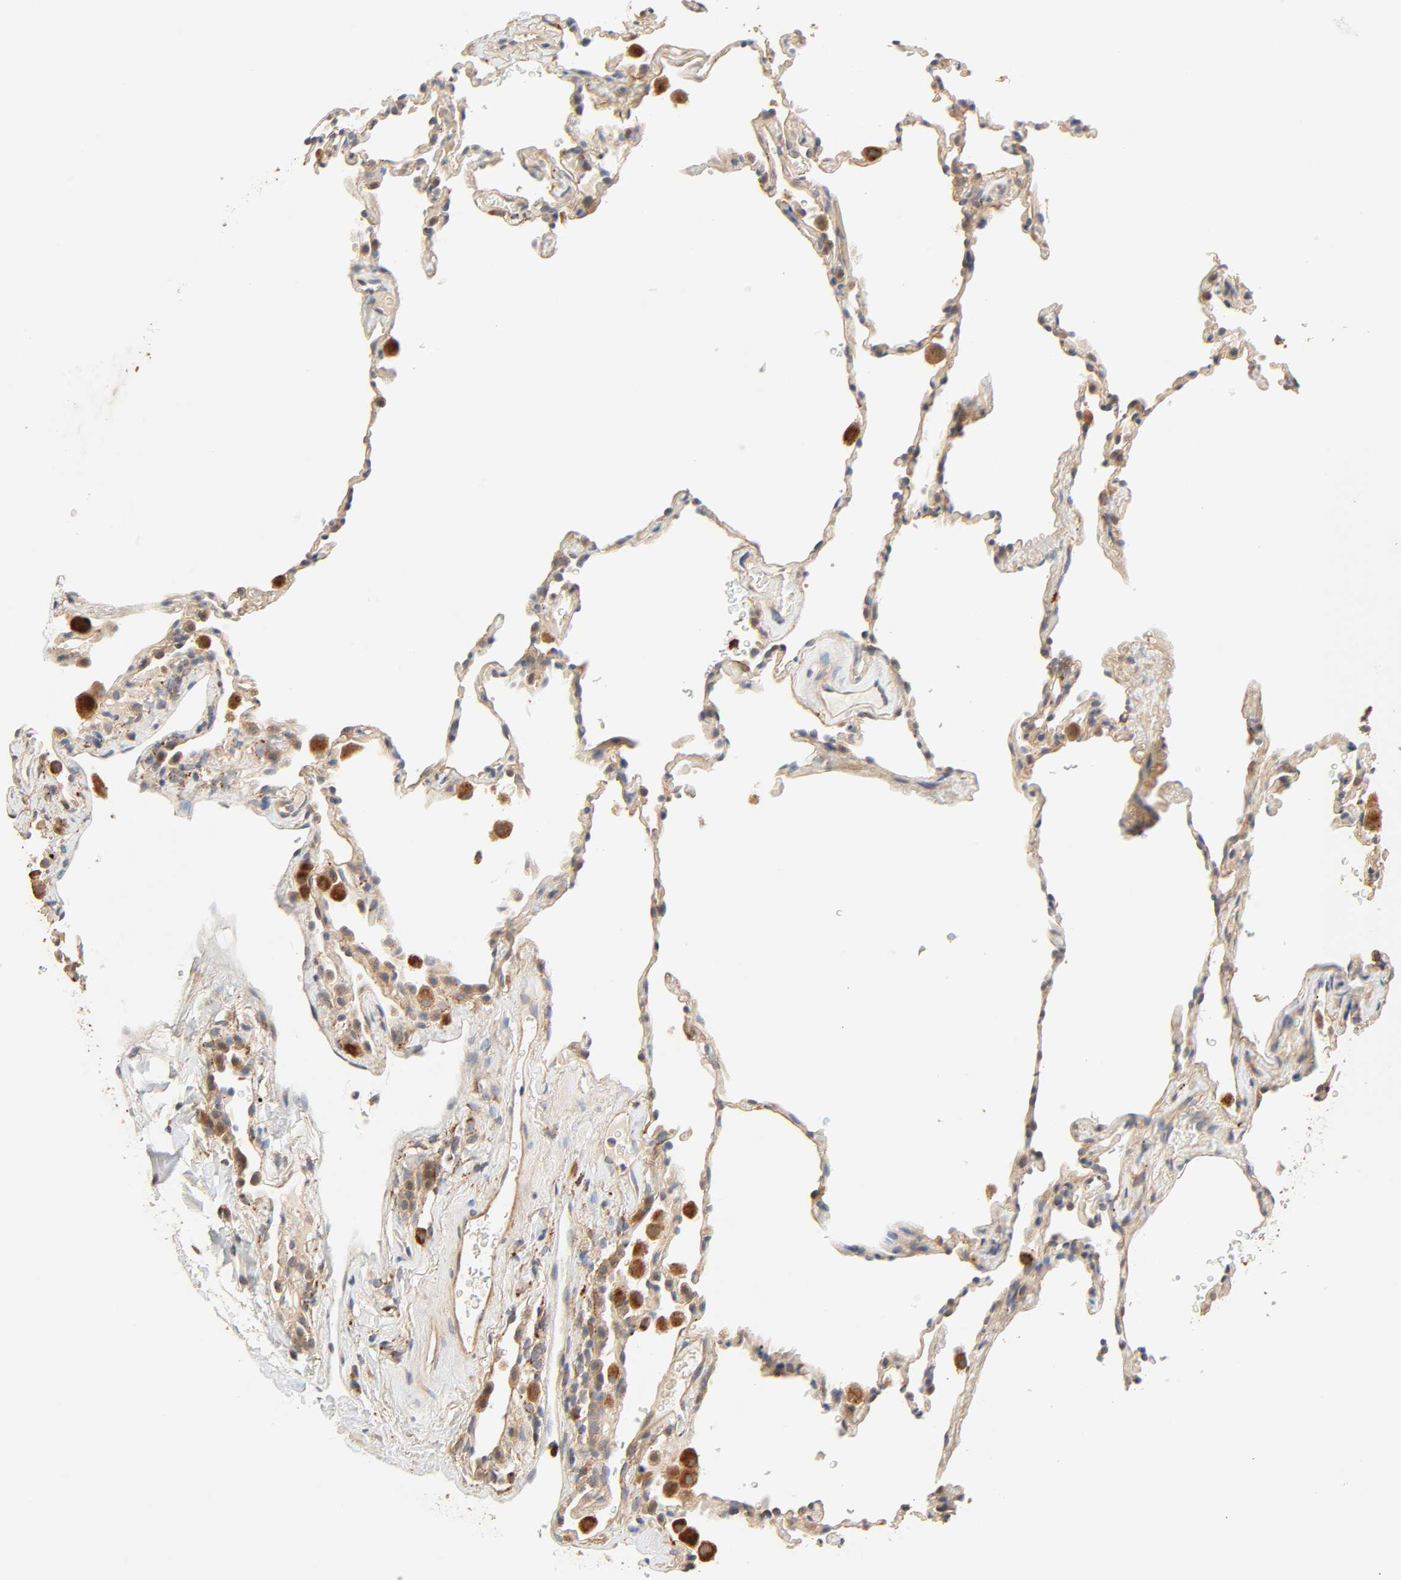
{"staining": {"intensity": "moderate", "quantity": ">75%", "location": "cytoplasmic/membranous"}, "tissue": "lung", "cell_type": "Alveolar cells", "image_type": "normal", "snomed": [{"axis": "morphology", "description": "Normal tissue, NOS"}, {"axis": "morphology", "description": "Soft tissue tumor metastatic"}, {"axis": "topography", "description": "Lung"}], "caption": "Approximately >75% of alveolar cells in benign lung display moderate cytoplasmic/membranous protein staining as visualized by brown immunohistochemical staining.", "gene": "MAPK6", "patient": {"sex": "male", "age": 59}}